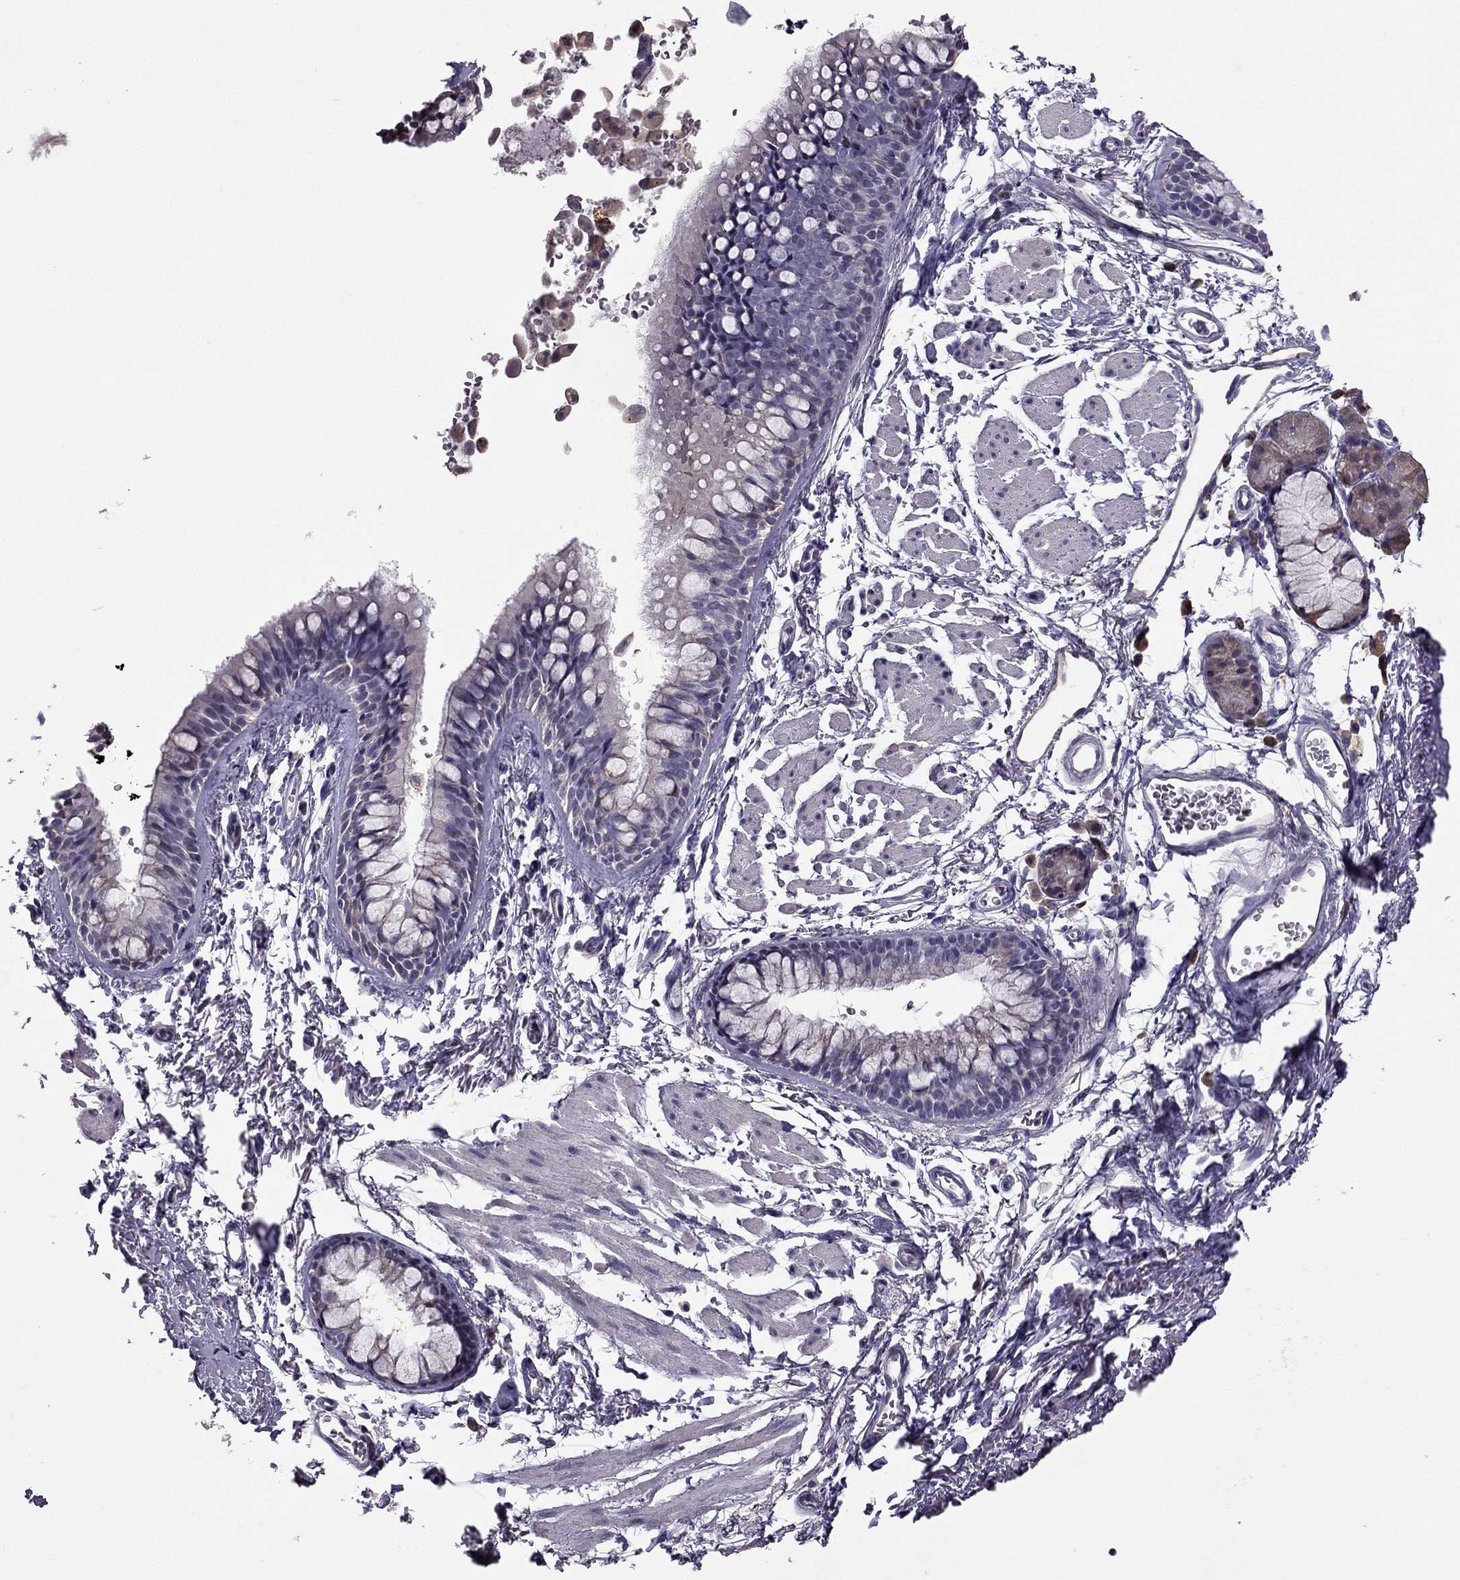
{"staining": {"intensity": "negative", "quantity": "none", "location": "none"}, "tissue": "soft tissue", "cell_type": "Fibroblasts", "image_type": "normal", "snomed": [{"axis": "morphology", "description": "Normal tissue, NOS"}, {"axis": "topography", "description": "Cartilage tissue"}, {"axis": "topography", "description": "Bronchus"}], "caption": "A high-resolution image shows immunohistochemistry staining of normal soft tissue, which shows no significant staining in fibroblasts.", "gene": "CDH9", "patient": {"sex": "female", "age": 79}}